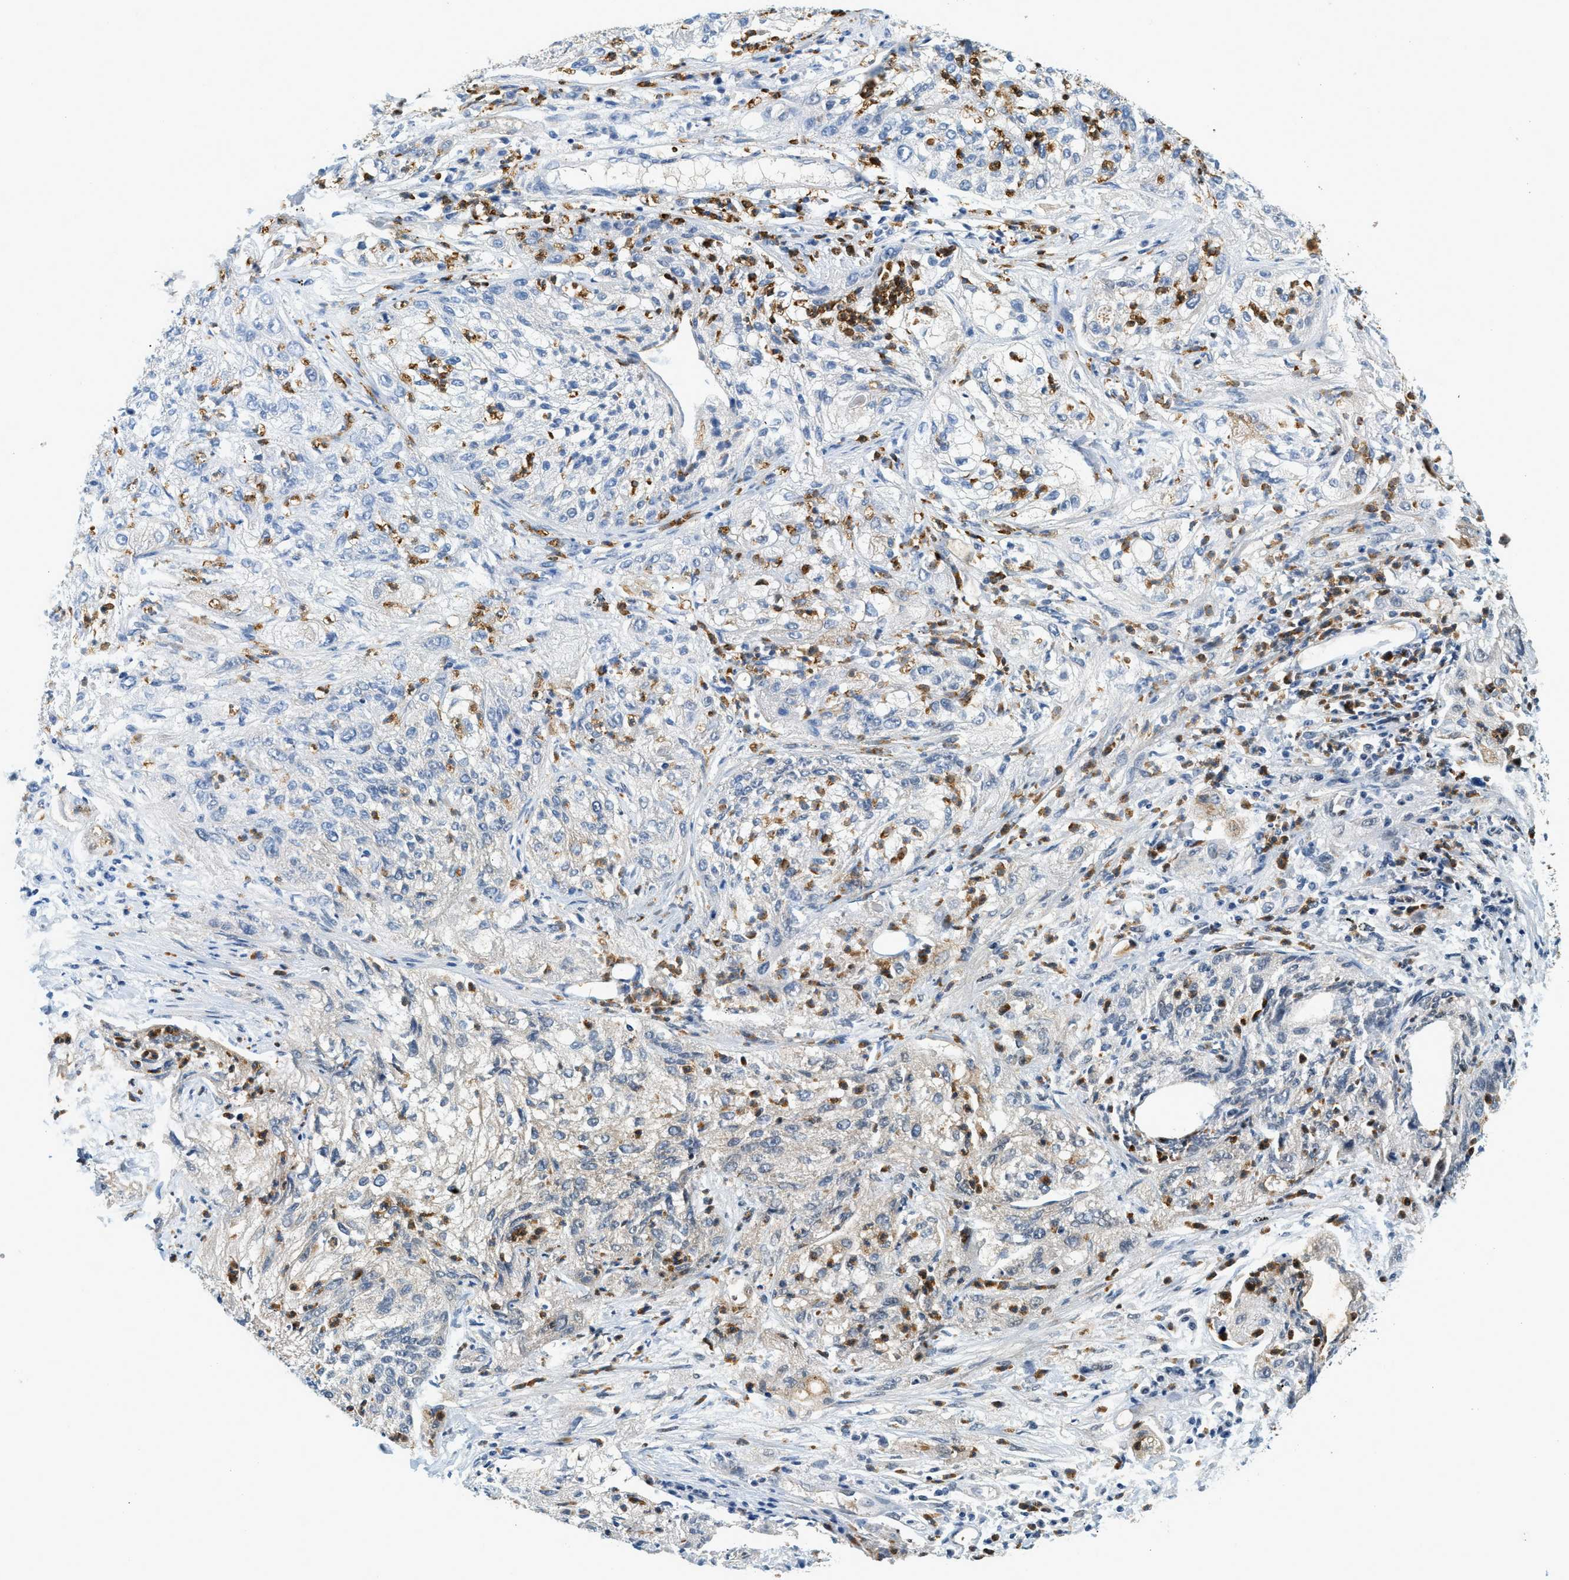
{"staining": {"intensity": "negative", "quantity": "none", "location": "none"}, "tissue": "lung cancer", "cell_type": "Tumor cells", "image_type": "cancer", "snomed": [{"axis": "morphology", "description": "Inflammation, NOS"}, {"axis": "morphology", "description": "Squamous cell carcinoma, NOS"}, {"axis": "topography", "description": "Lymph node"}, {"axis": "topography", "description": "Soft tissue"}, {"axis": "topography", "description": "Lung"}], "caption": "The image demonstrates no significant staining in tumor cells of lung cancer.", "gene": "LCN2", "patient": {"sex": "male", "age": 66}}